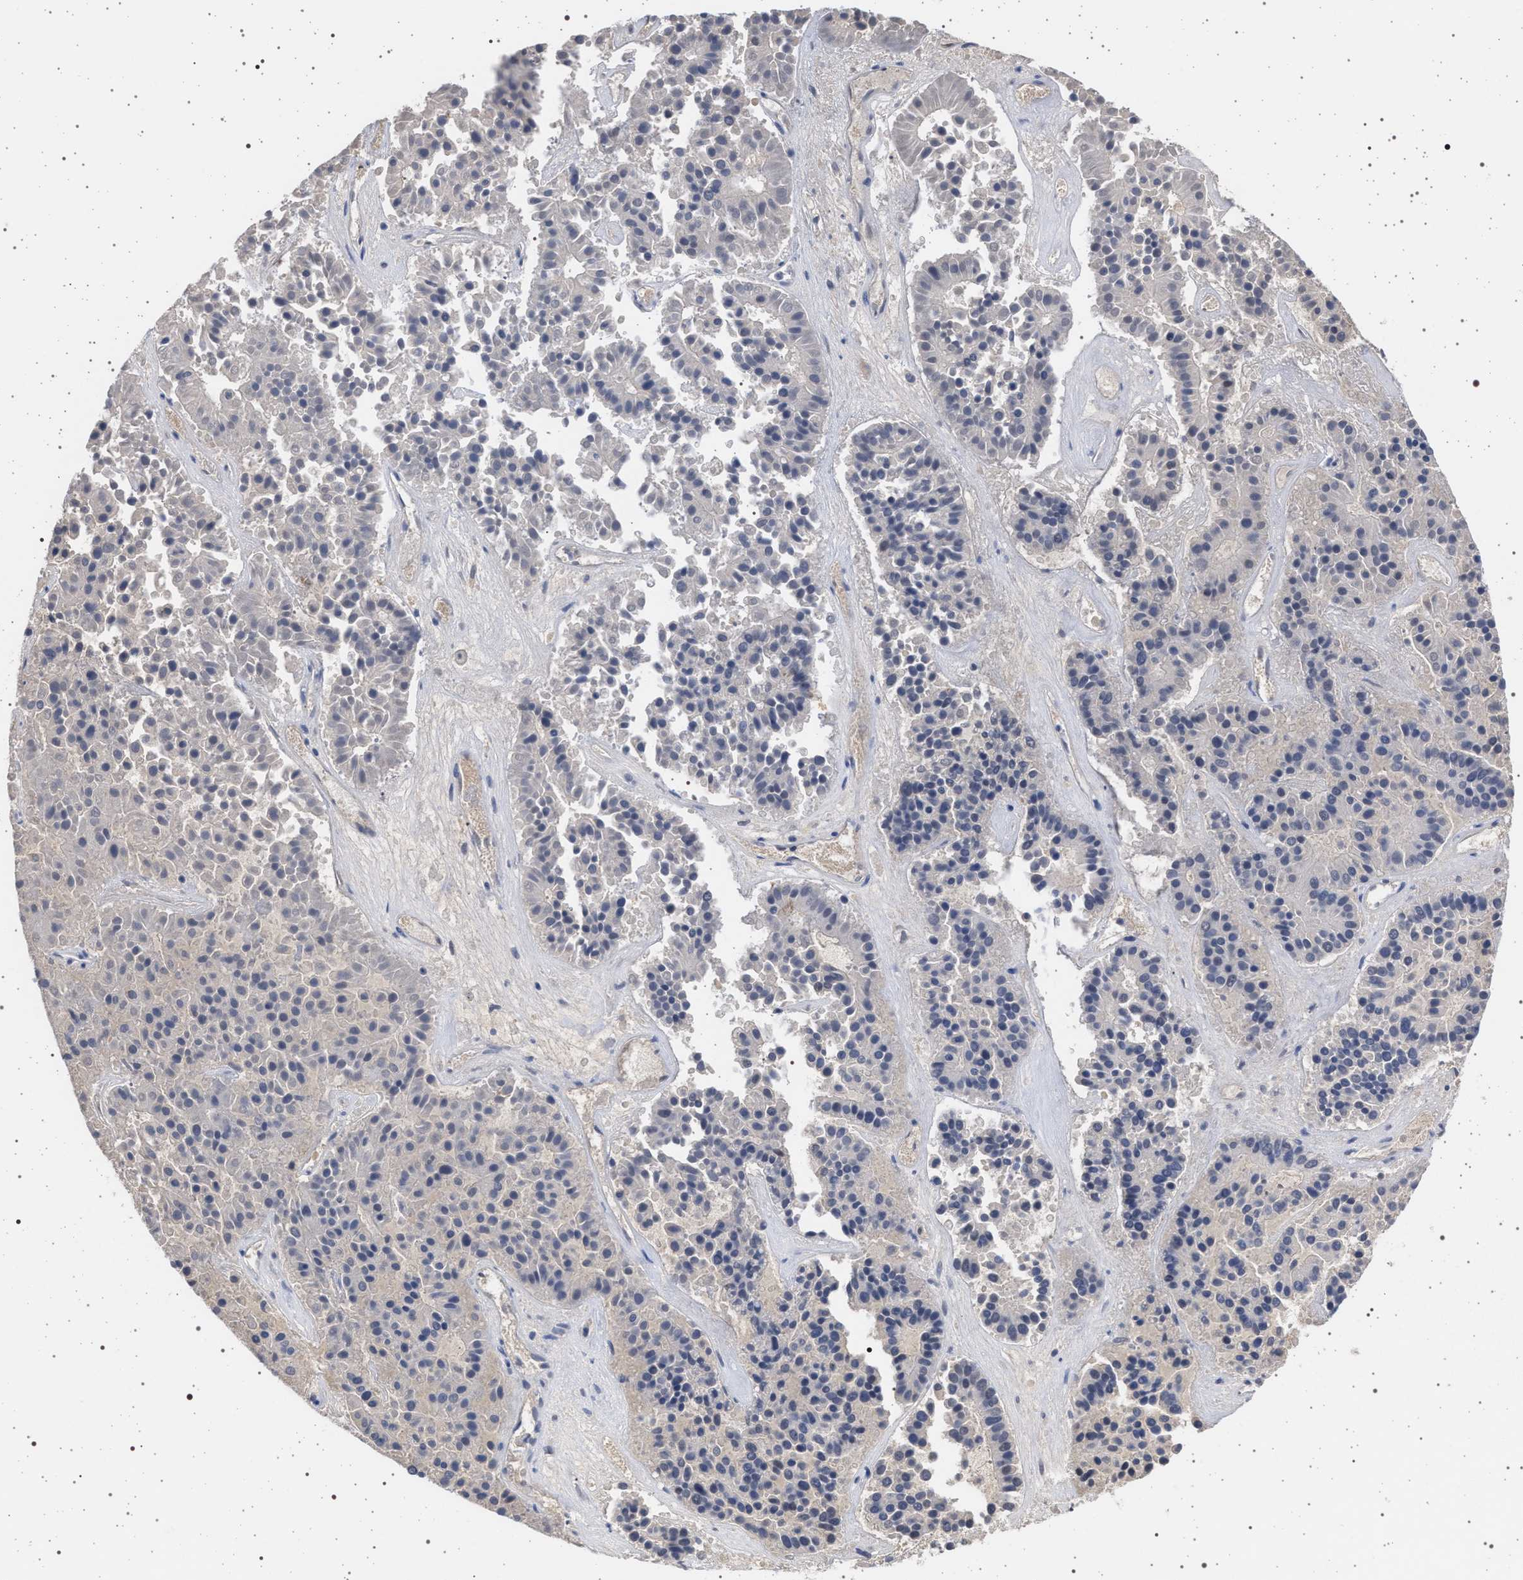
{"staining": {"intensity": "negative", "quantity": "none", "location": "none"}, "tissue": "pancreatic cancer", "cell_type": "Tumor cells", "image_type": "cancer", "snomed": [{"axis": "morphology", "description": "Adenocarcinoma, NOS"}, {"axis": "topography", "description": "Pancreas"}], "caption": "Tumor cells are negative for brown protein staining in adenocarcinoma (pancreatic).", "gene": "PHF12", "patient": {"sex": "male", "age": 50}}